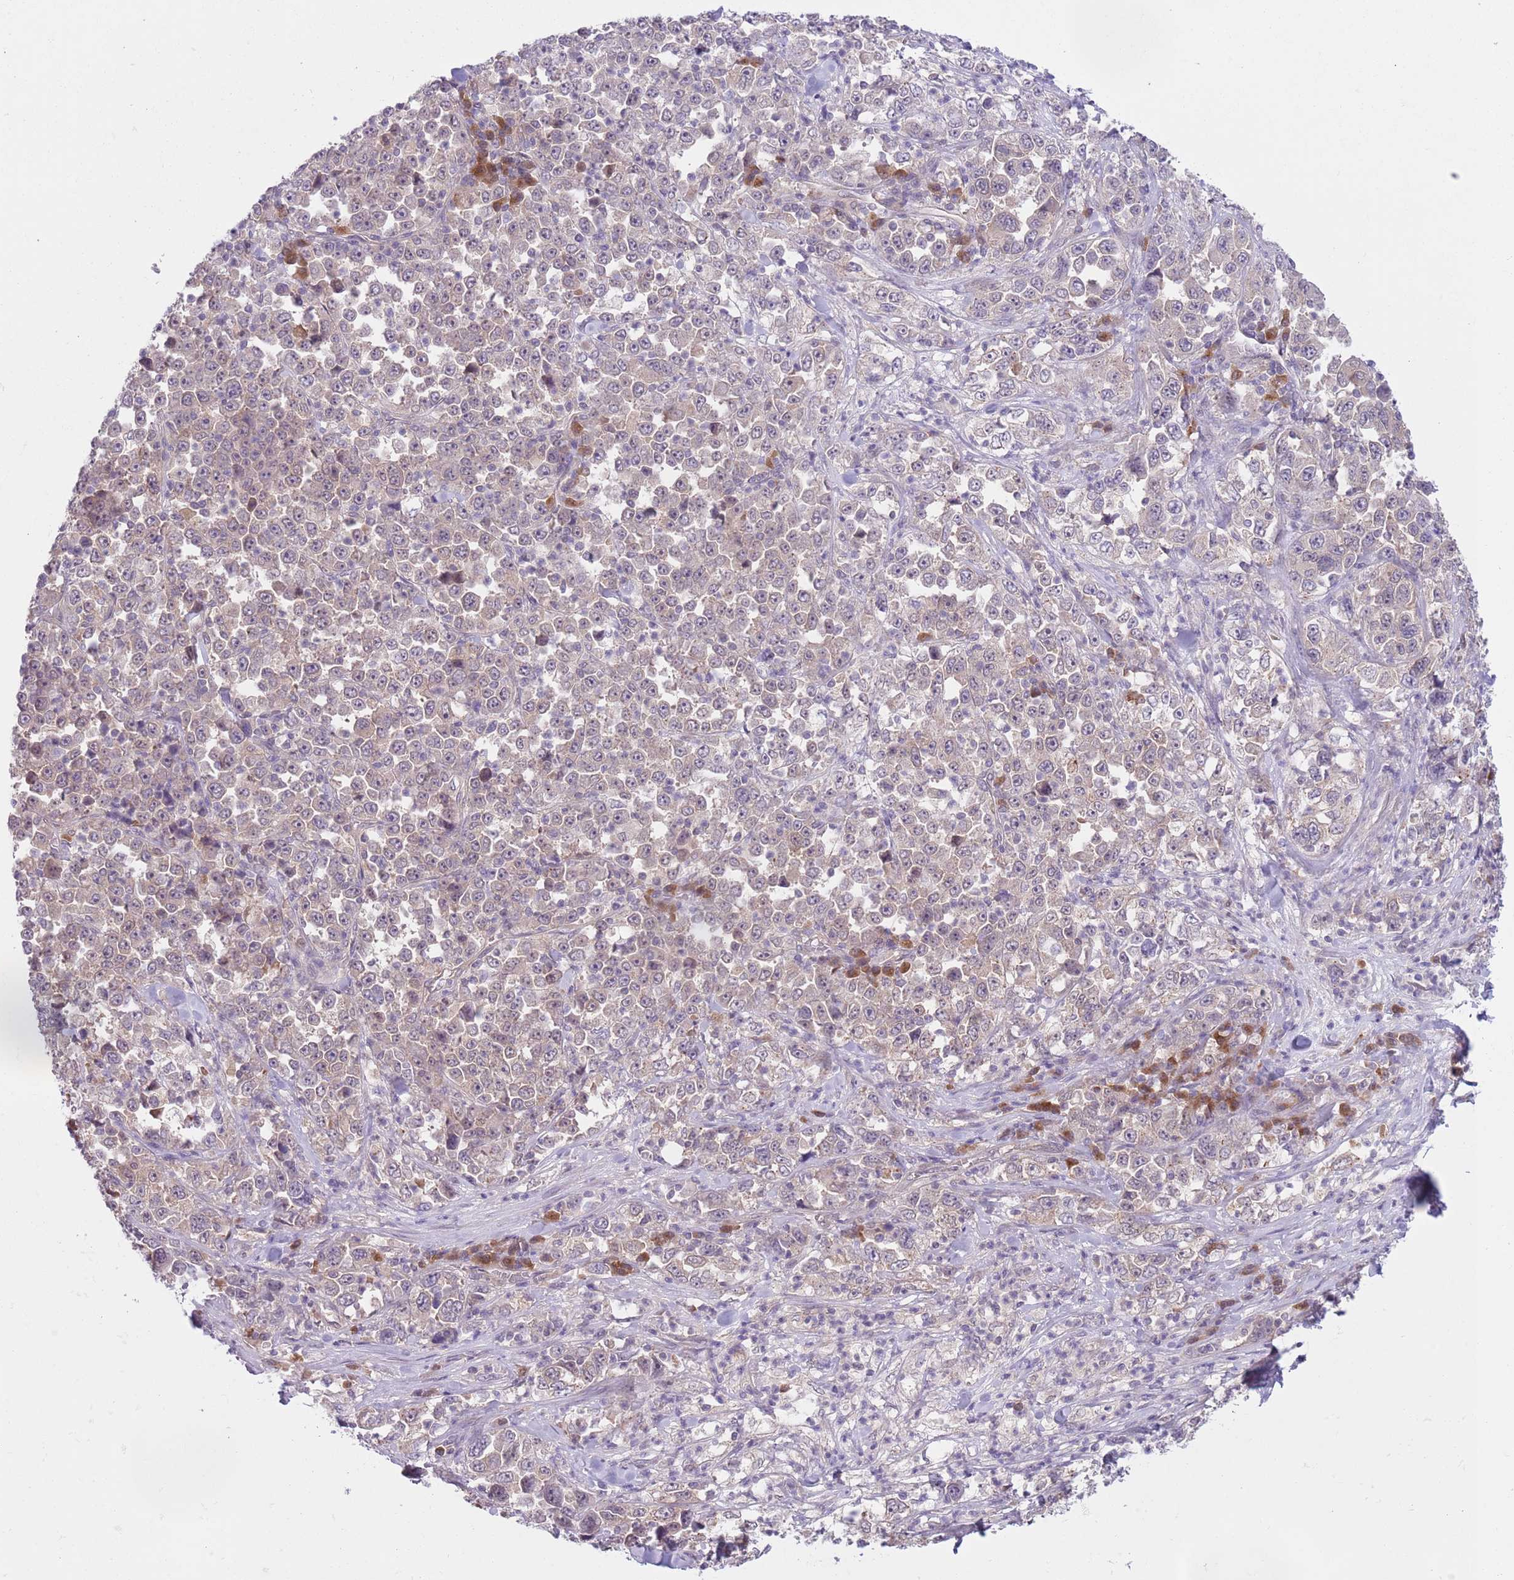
{"staining": {"intensity": "weak", "quantity": "25%-75%", "location": "cytoplasmic/membranous"}, "tissue": "stomach cancer", "cell_type": "Tumor cells", "image_type": "cancer", "snomed": [{"axis": "morphology", "description": "Normal tissue, NOS"}, {"axis": "morphology", "description": "Adenocarcinoma, NOS"}, {"axis": "topography", "description": "Stomach, upper"}, {"axis": "topography", "description": "Stomach"}], "caption": "DAB immunohistochemical staining of human stomach cancer reveals weak cytoplasmic/membranous protein positivity in about 25%-75% of tumor cells.", "gene": "COPE", "patient": {"sex": "male", "age": 59}}